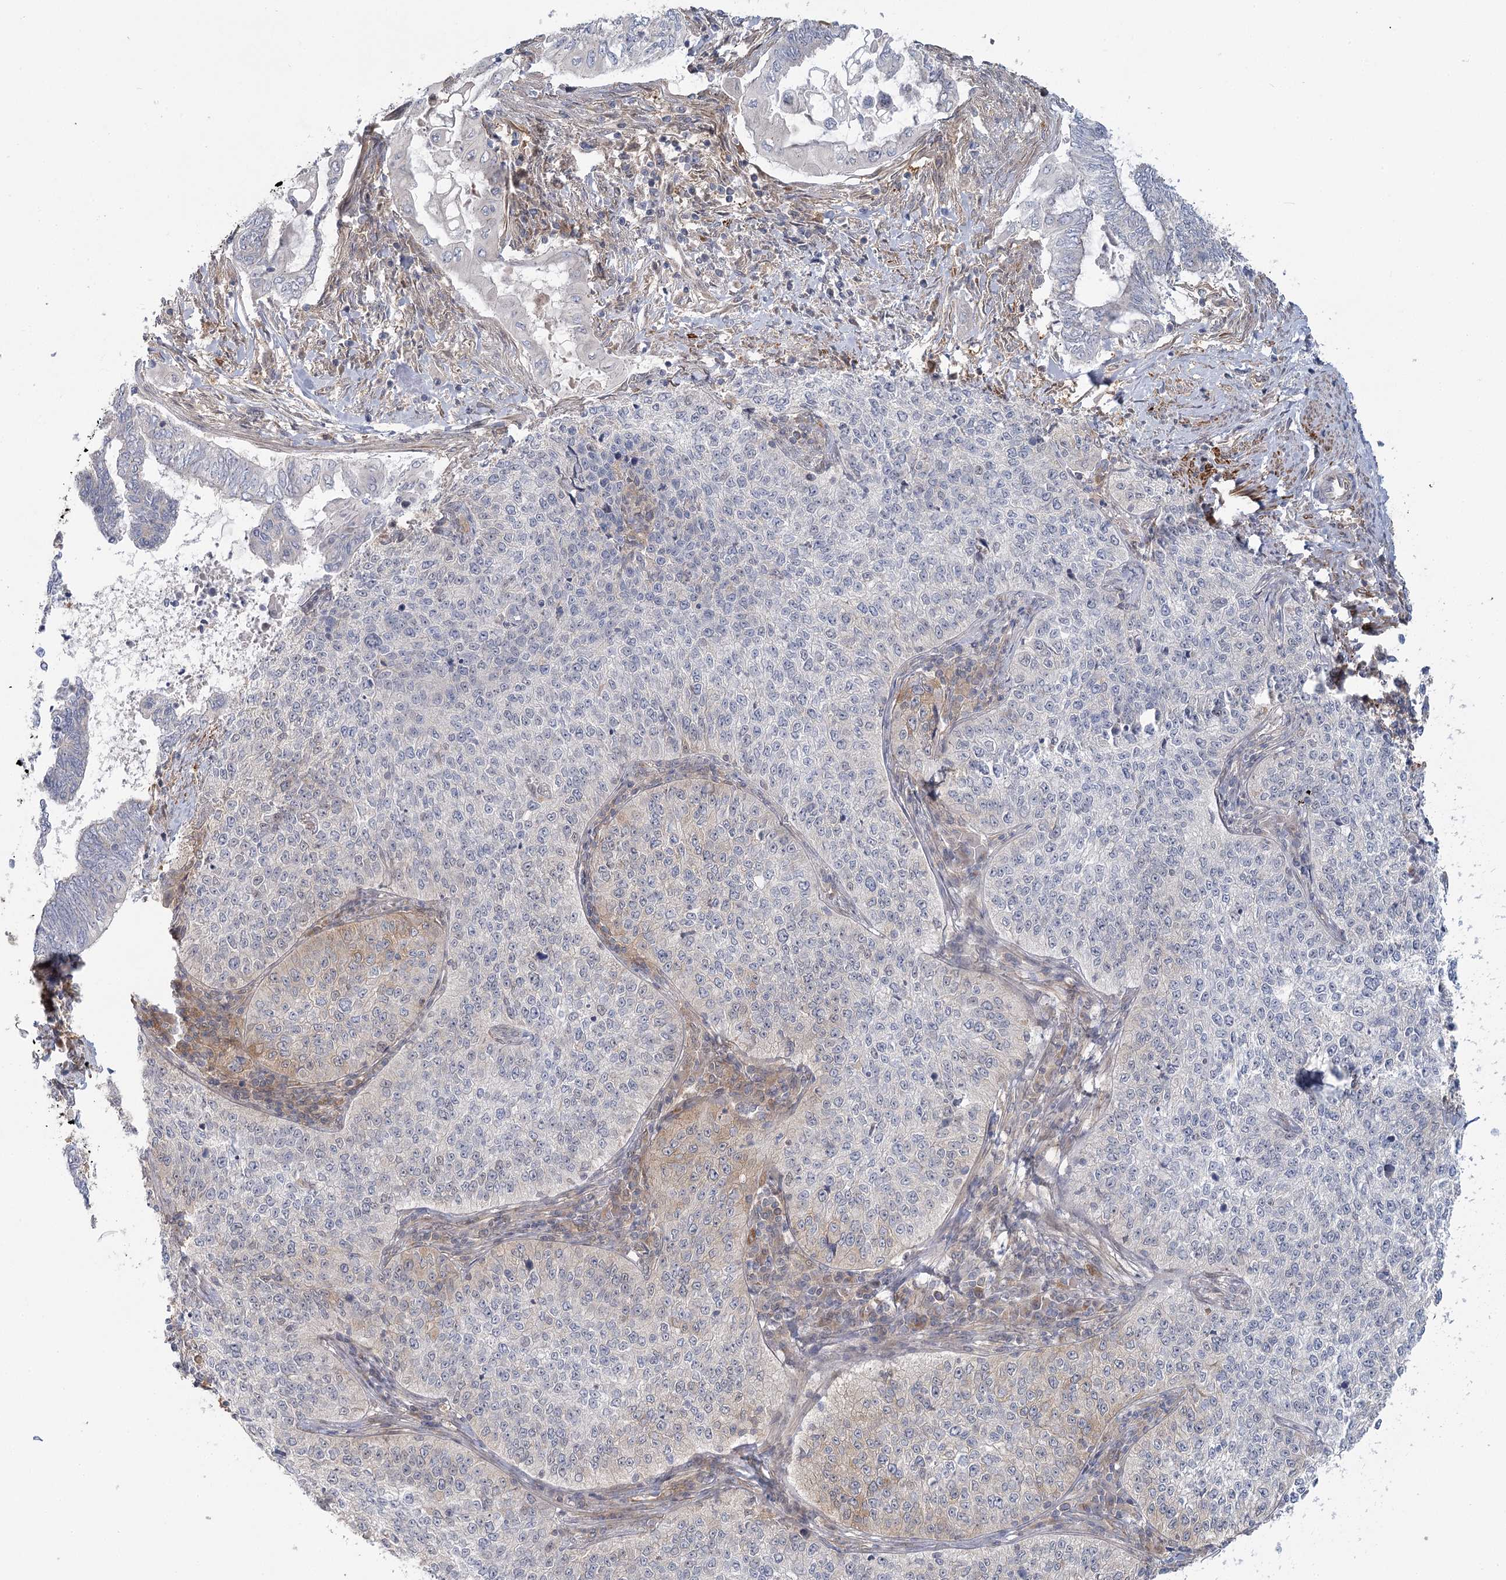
{"staining": {"intensity": "weak", "quantity": "<25%", "location": "cytoplasmic/membranous"}, "tissue": "cervical cancer", "cell_type": "Tumor cells", "image_type": "cancer", "snomed": [{"axis": "morphology", "description": "Squamous cell carcinoma, NOS"}, {"axis": "topography", "description": "Cervix"}], "caption": "Photomicrograph shows no significant protein staining in tumor cells of cervical squamous cell carcinoma.", "gene": "USP11", "patient": {"sex": "female", "age": 35}}